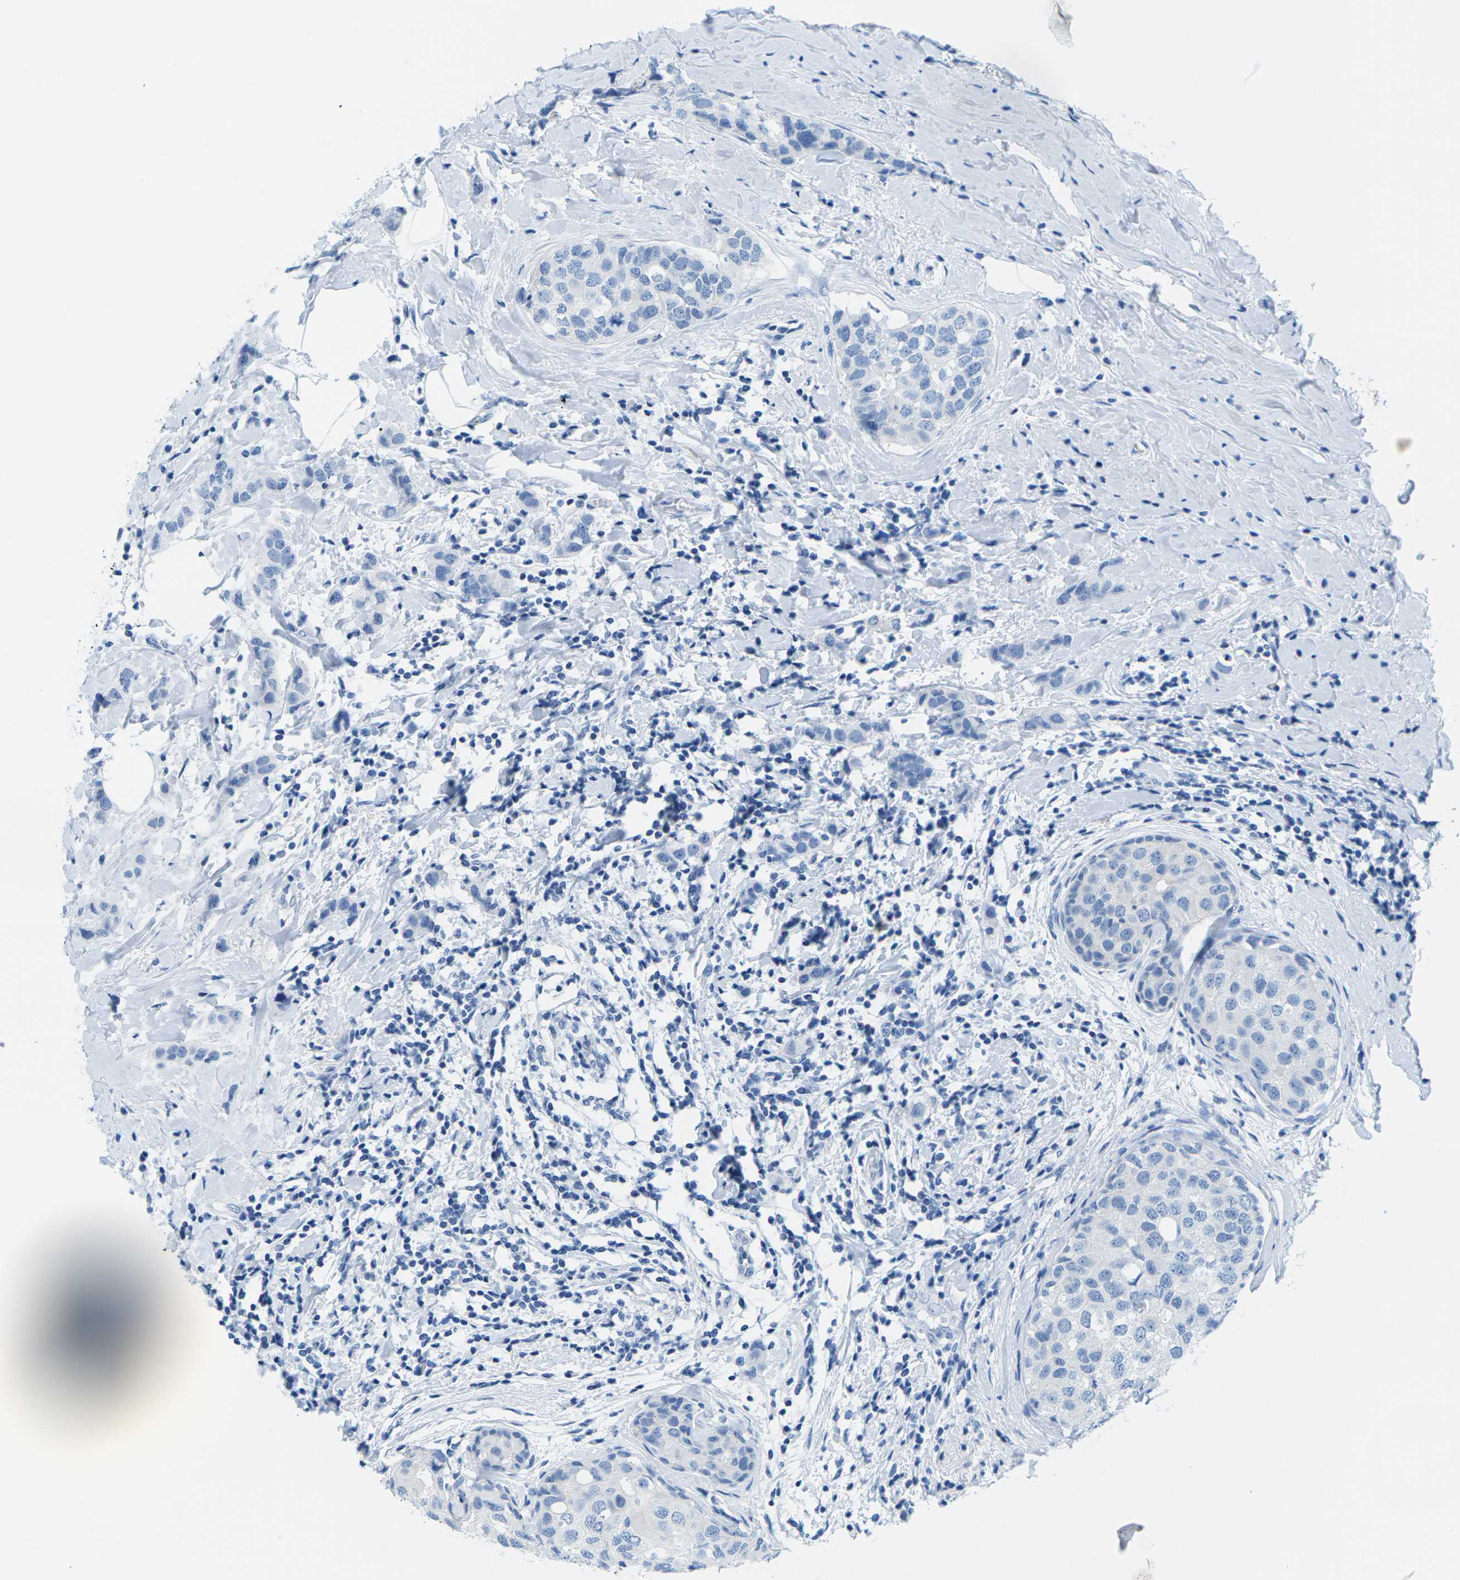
{"staining": {"intensity": "negative", "quantity": "none", "location": "none"}, "tissue": "breast cancer", "cell_type": "Tumor cells", "image_type": "cancer", "snomed": [{"axis": "morphology", "description": "Duct carcinoma"}, {"axis": "topography", "description": "Breast"}], "caption": "Immunohistochemistry of breast cancer displays no staining in tumor cells.", "gene": "SLC12A1", "patient": {"sex": "female", "age": 50}}